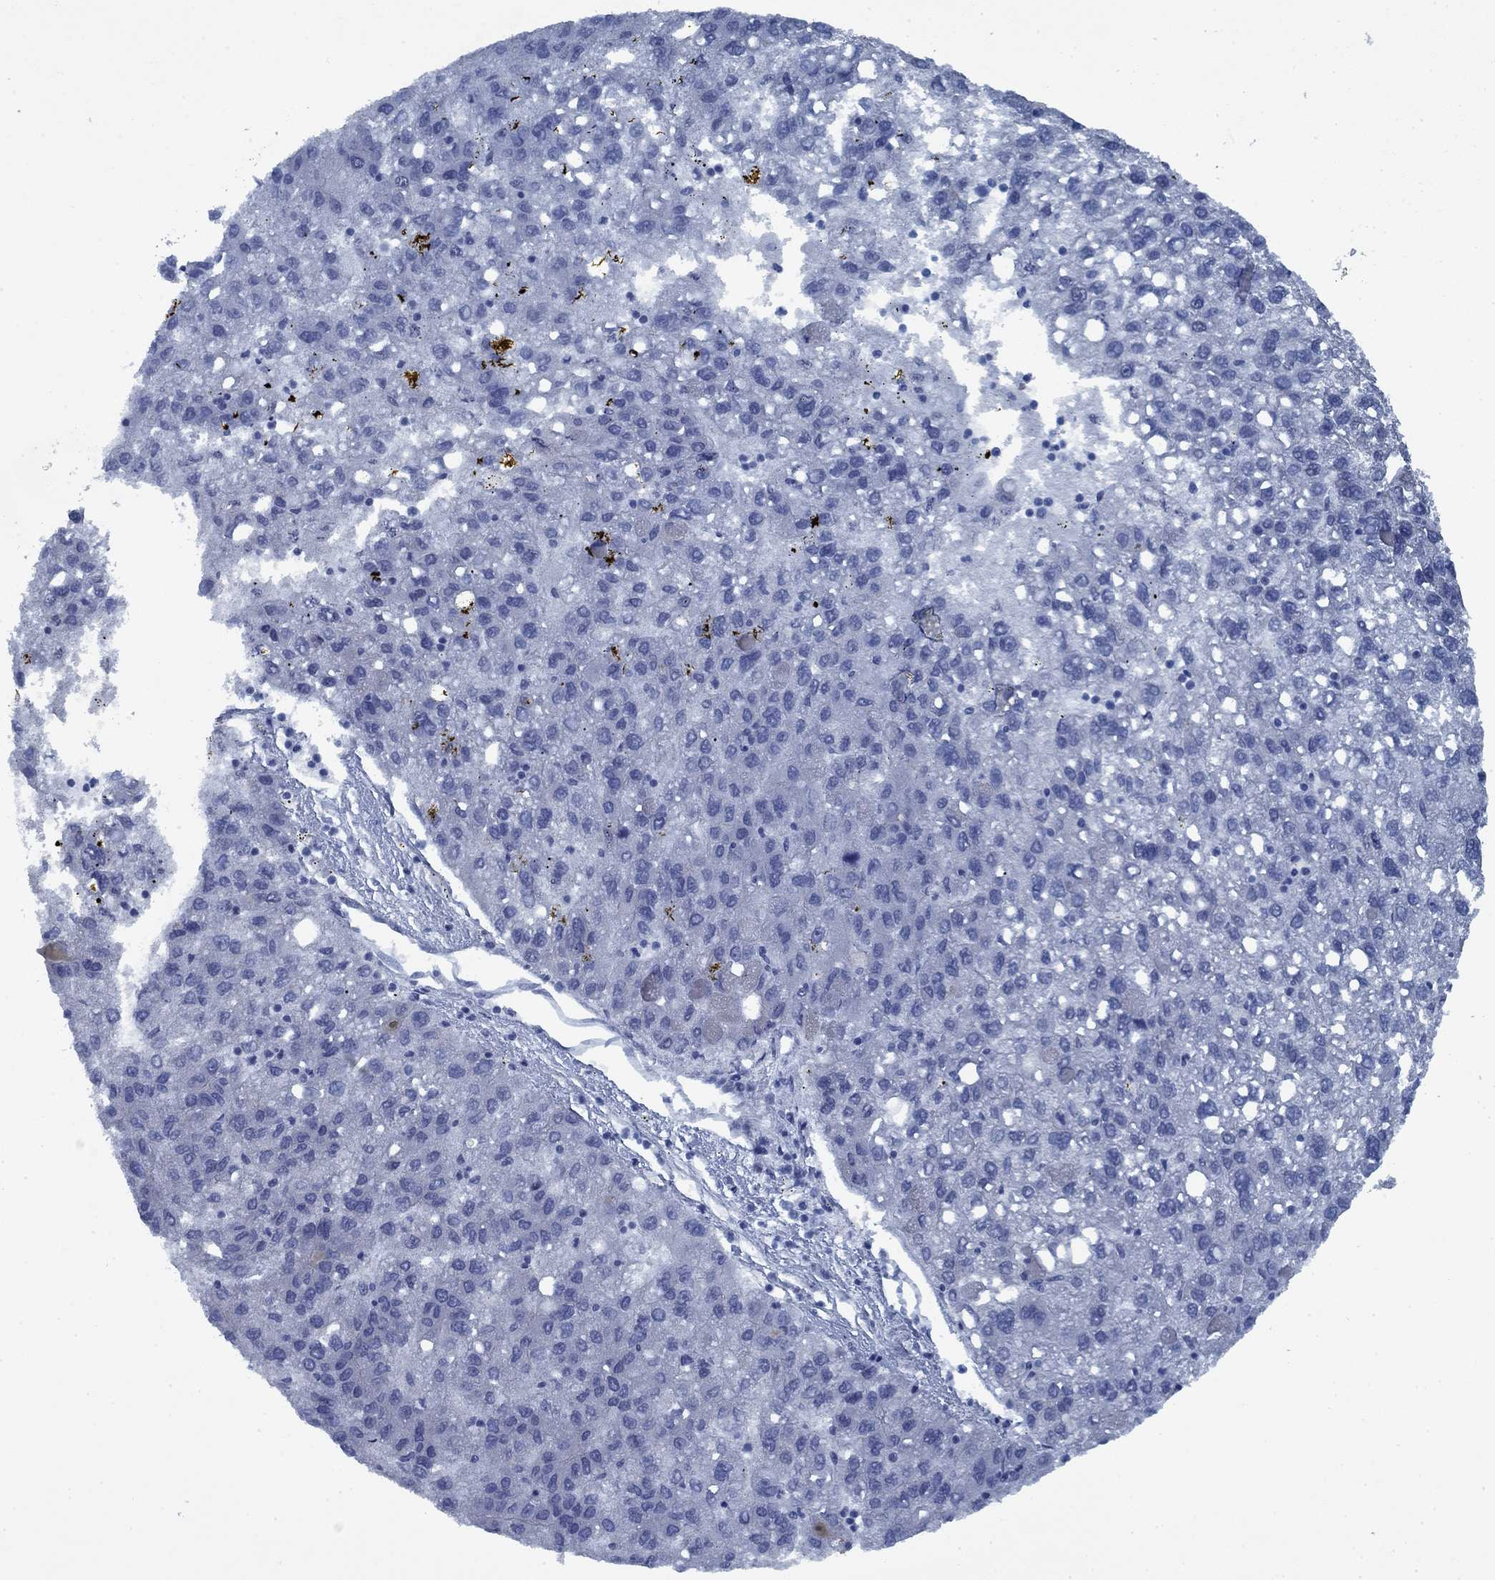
{"staining": {"intensity": "negative", "quantity": "none", "location": "none"}, "tissue": "liver cancer", "cell_type": "Tumor cells", "image_type": "cancer", "snomed": [{"axis": "morphology", "description": "Carcinoma, Hepatocellular, NOS"}, {"axis": "topography", "description": "Liver"}], "caption": "There is no significant staining in tumor cells of hepatocellular carcinoma (liver). The staining is performed using DAB brown chromogen with nuclei counter-stained in using hematoxylin.", "gene": "PNMA8A", "patient": {"sex": "female", "age": 82}}